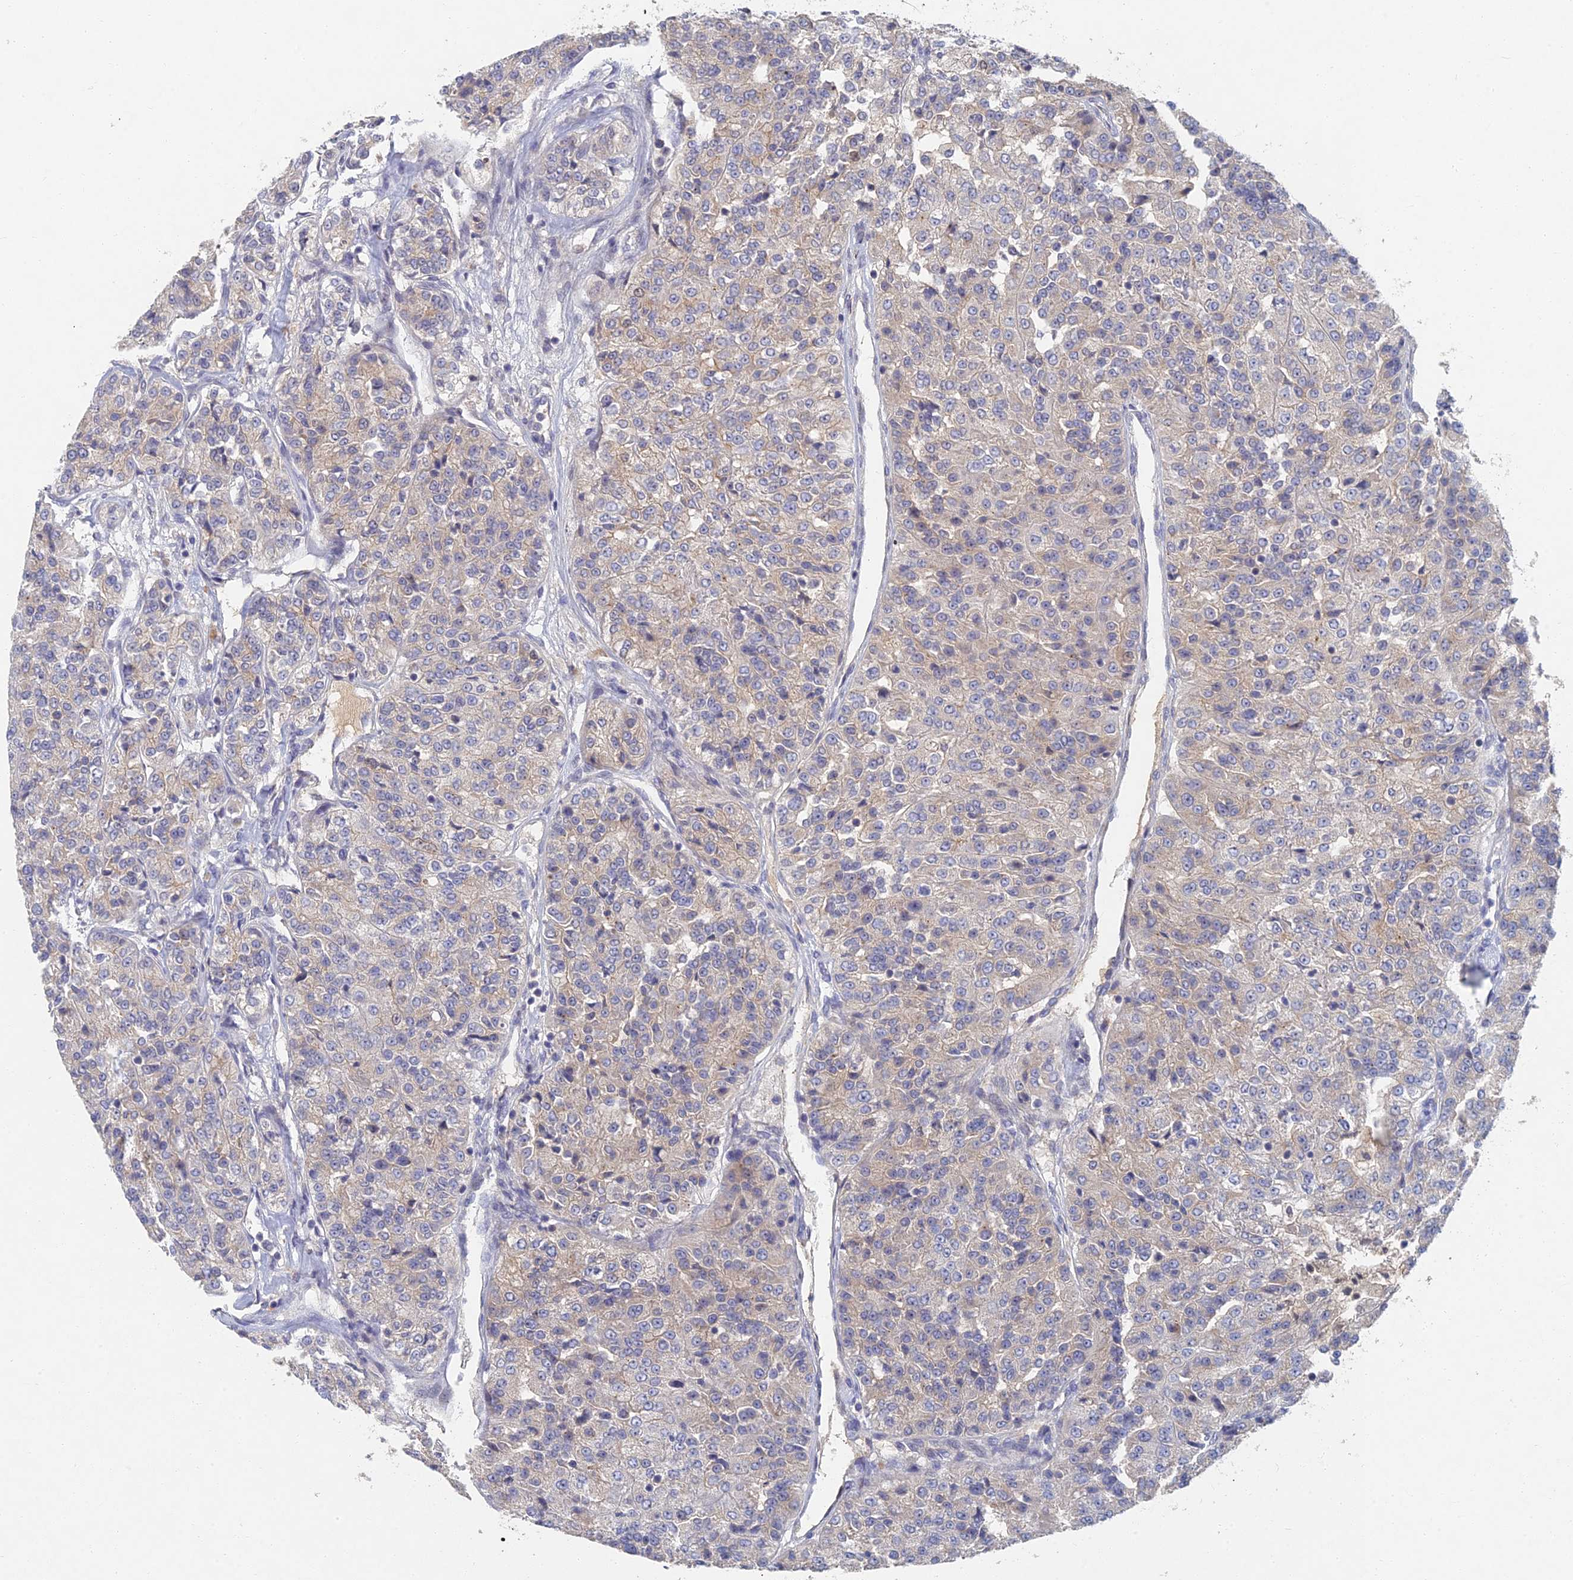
{"staining": {"intensity": "weak", "quantity": "<25%", "location": "cytoplasmic/membranous"}, "tissue": "renal cancer", "cell_type": "Tumor cells", "image_type": "cancer", "snomed": [{"axis": "morphology", "description": "Adenocarcinoma, NOS"}, {"axis": "topography", "description": "Kidney"}], "caption": "Tumor cells are negative for protein expression in human renal cancer (adenocarcinoma). (Stains: DAB (3,3'-diaminobenzidine) IHC with hematoxylin counter stain, Microscopy: brightfield microscopy at high magnification).", "gene": "GNA15", "patient": {"sex": "female", "age": 63}}